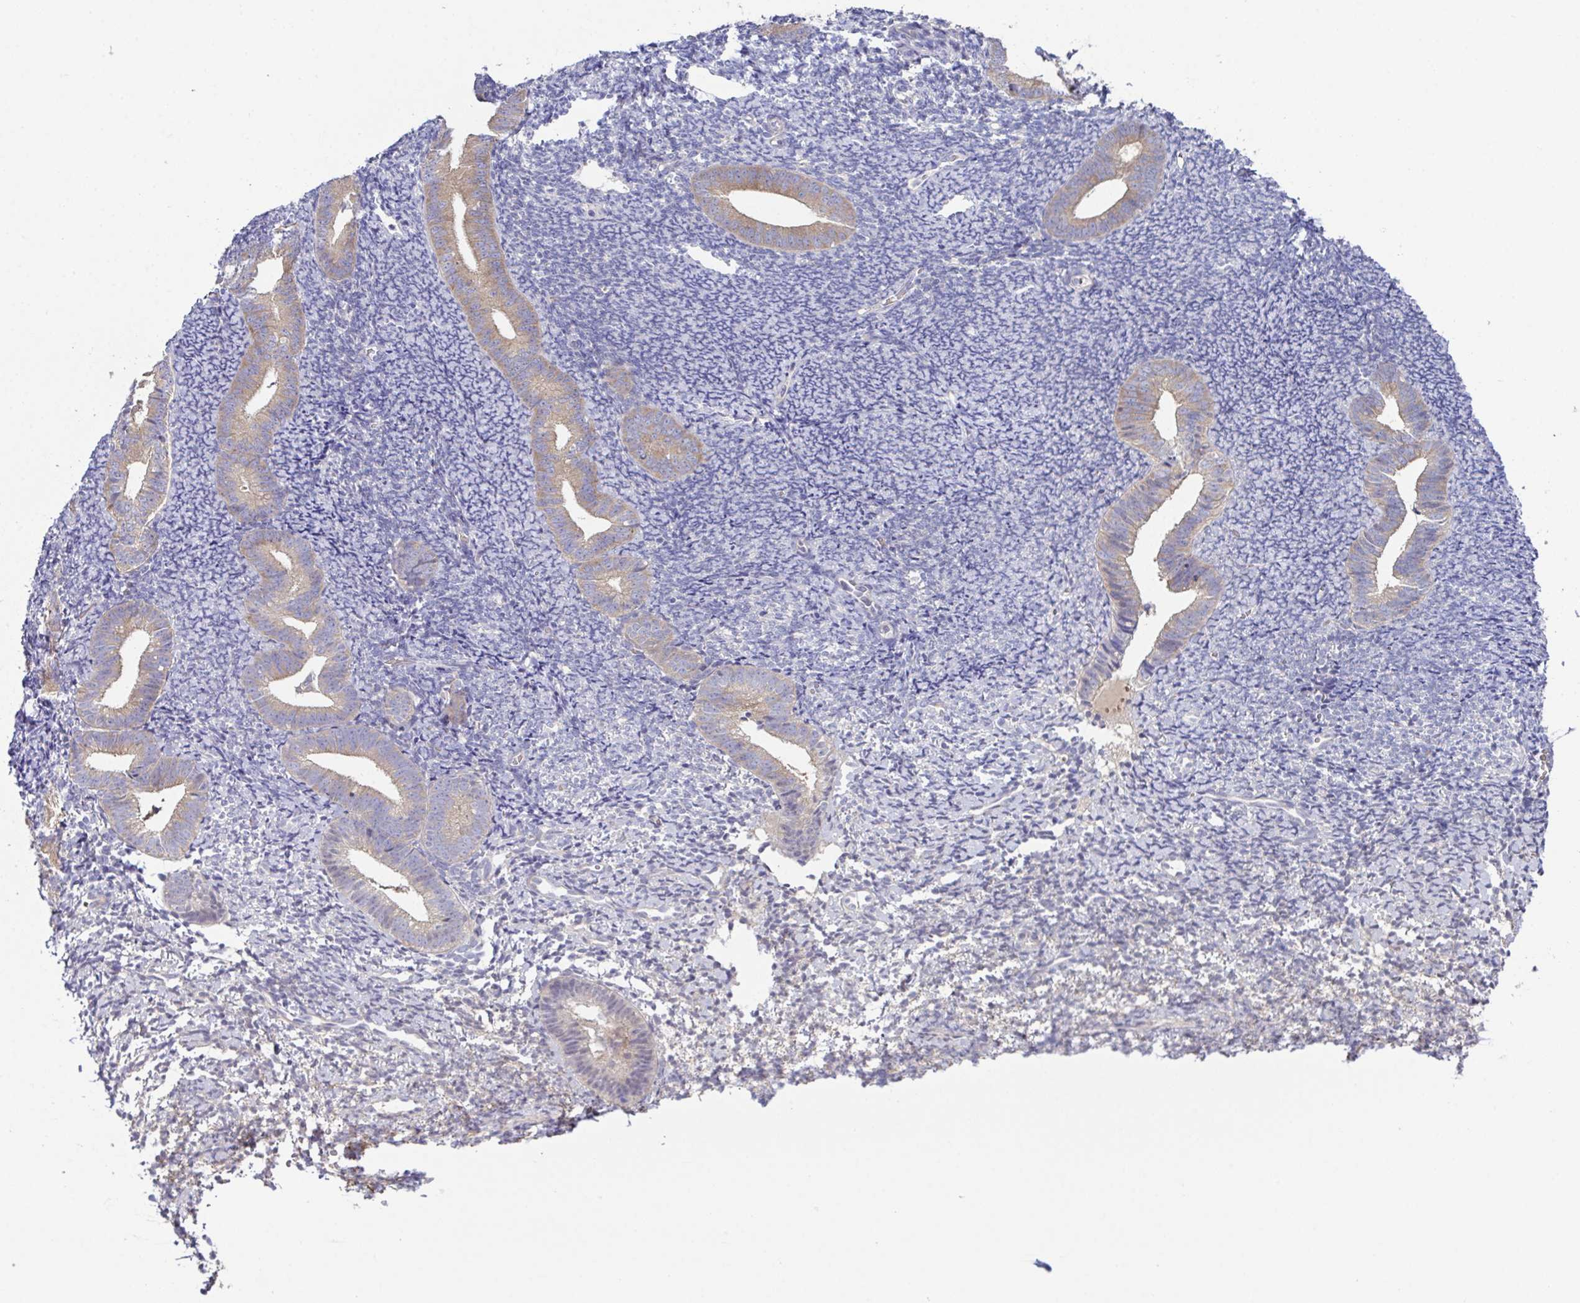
{"staining": {"intensity": "negative", "quantity": "none", "location": "none"}, "tissue": "endometrium", "cell_type": "Cells in endometrial stroma", "image_type": "normal", "snomed": [{"axis": "morphology", "description": "Normal tissue, NOS"}, {"axis": "topography", "description": "Endometrium"}], "caption": "This photomicrograph is of normal endometrium stained with immunohistochemistry (IHC) to label a protein in brown with the nuclei are counter-stained blue. There is no staining in cells in endometrial stroma.", "gene": "CFAP97D1", "patient": {"sex": "female", "age": 39}}